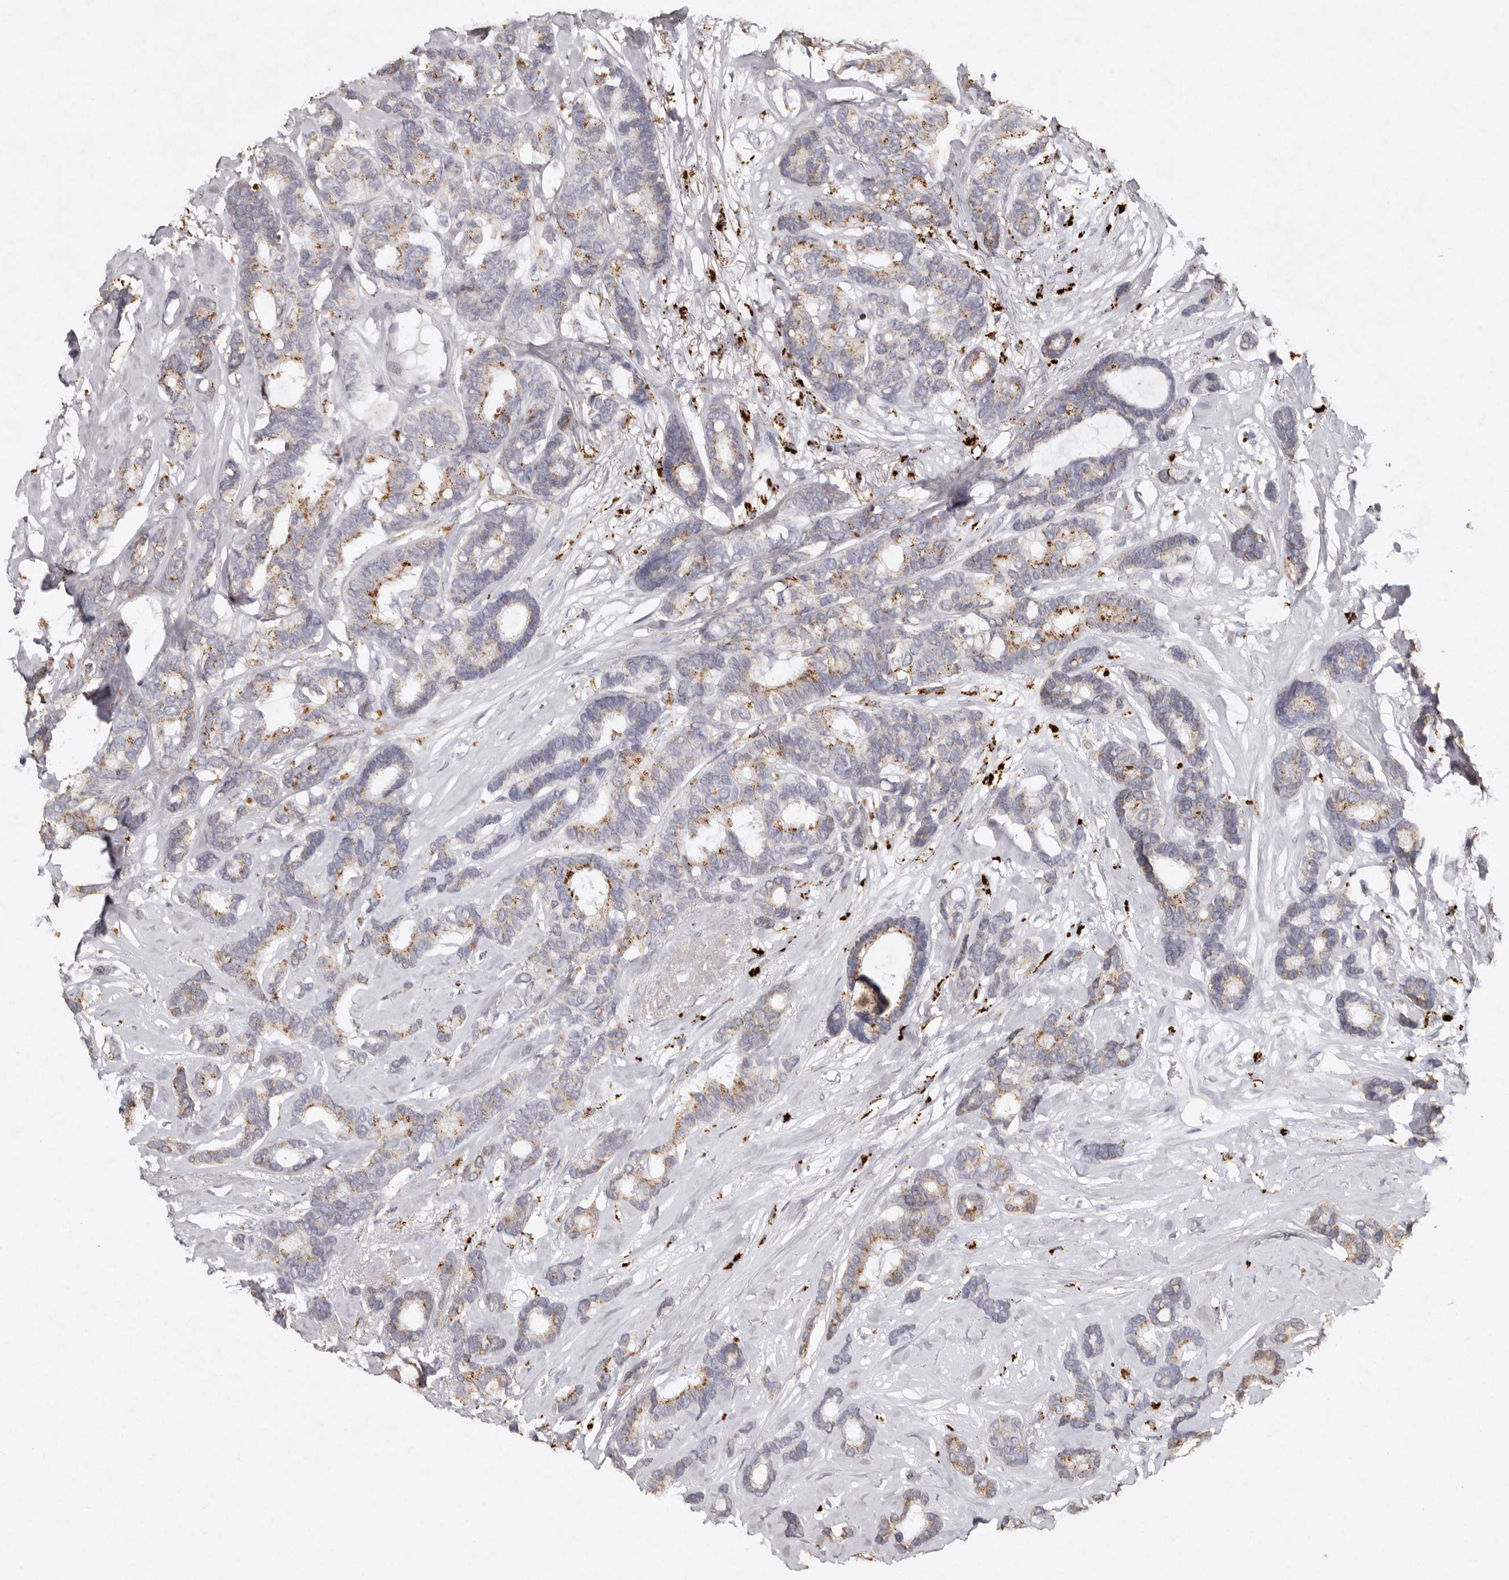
{"staining": {"intensity": "moderate", "quantity": "25%-75%", "location": "cytoplasmic/membranous"}, "tissue": "breast cancer", "cell_type": "Tumor cells", "image_type": "cancer", "snomed": [{"axis": "morphology", "description": "Duct carcinoma"}, {"axis": "topography", "description": "Breast"}], "caption": "Immunohistochemical staining of human breast intraductal carcinoma exhibits moderate cytoplasmic/membranous protein expression in about 25%-75% of tumor cells.", "gene": "FAM185A", "patient": {"sex": "female", "age": 87}}